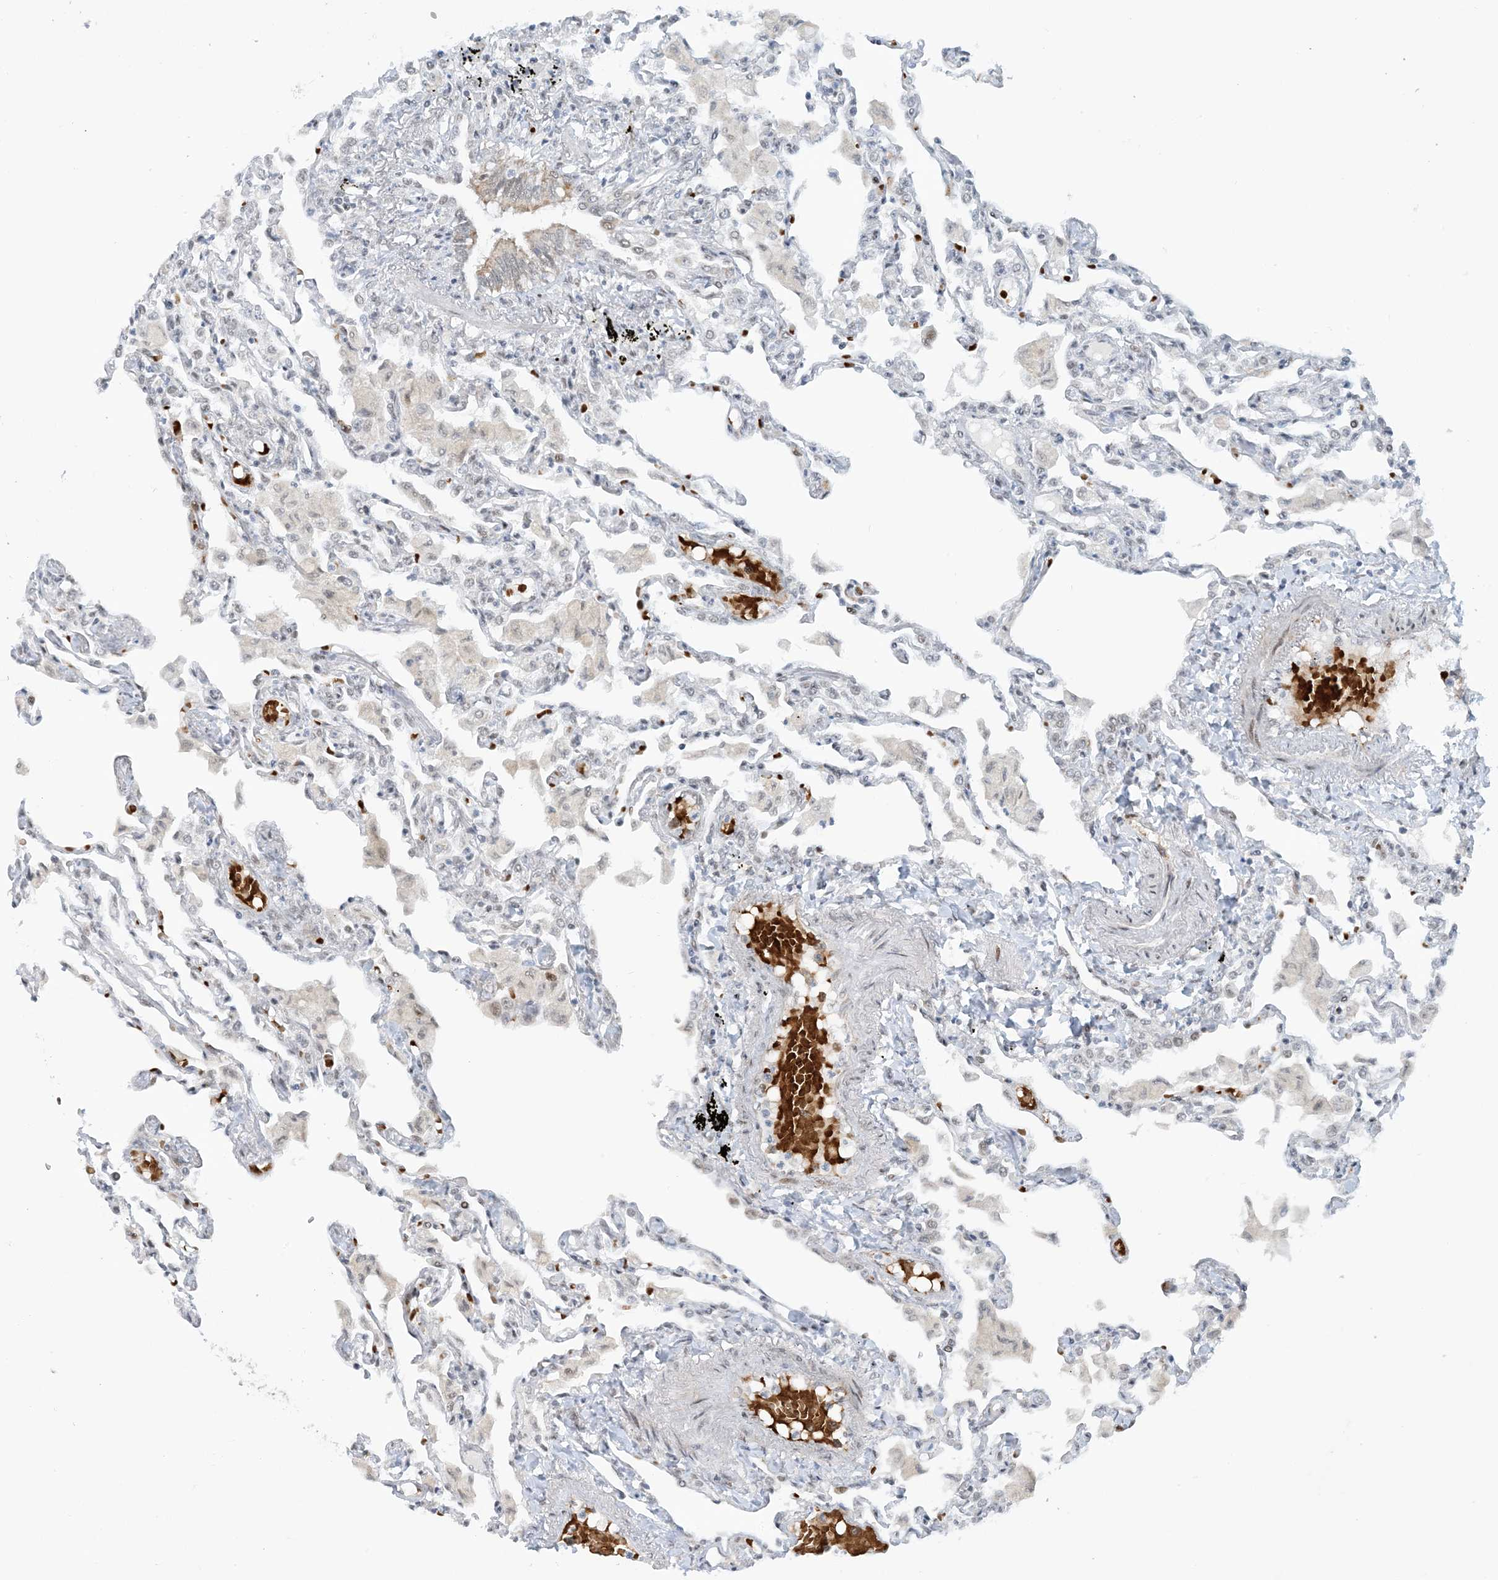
{"staining": {"intensity": "moderate", "quantity": "<25%", "location": "nuclear"}, "tissue": "lung", "cell_type": "Alveolar cells", "image_type": "normal", "snomed": [{"axis": "morphology", "description": "Normal tissue, NOS"}, {"axis": "topography", "description": "Bronchus"}, {"axis": "topography", "description": "Lung"}], "caption": "Alveolar cells show moderate nuclear positivity in about <25% of cells in benign lung. The staining was performed using DAB, with brown indicating positive protein expression. Nuclei are stained blue with hematoxylin.", "gene": "ECT2L", "patient": {"sex": "female", "age": 49}}